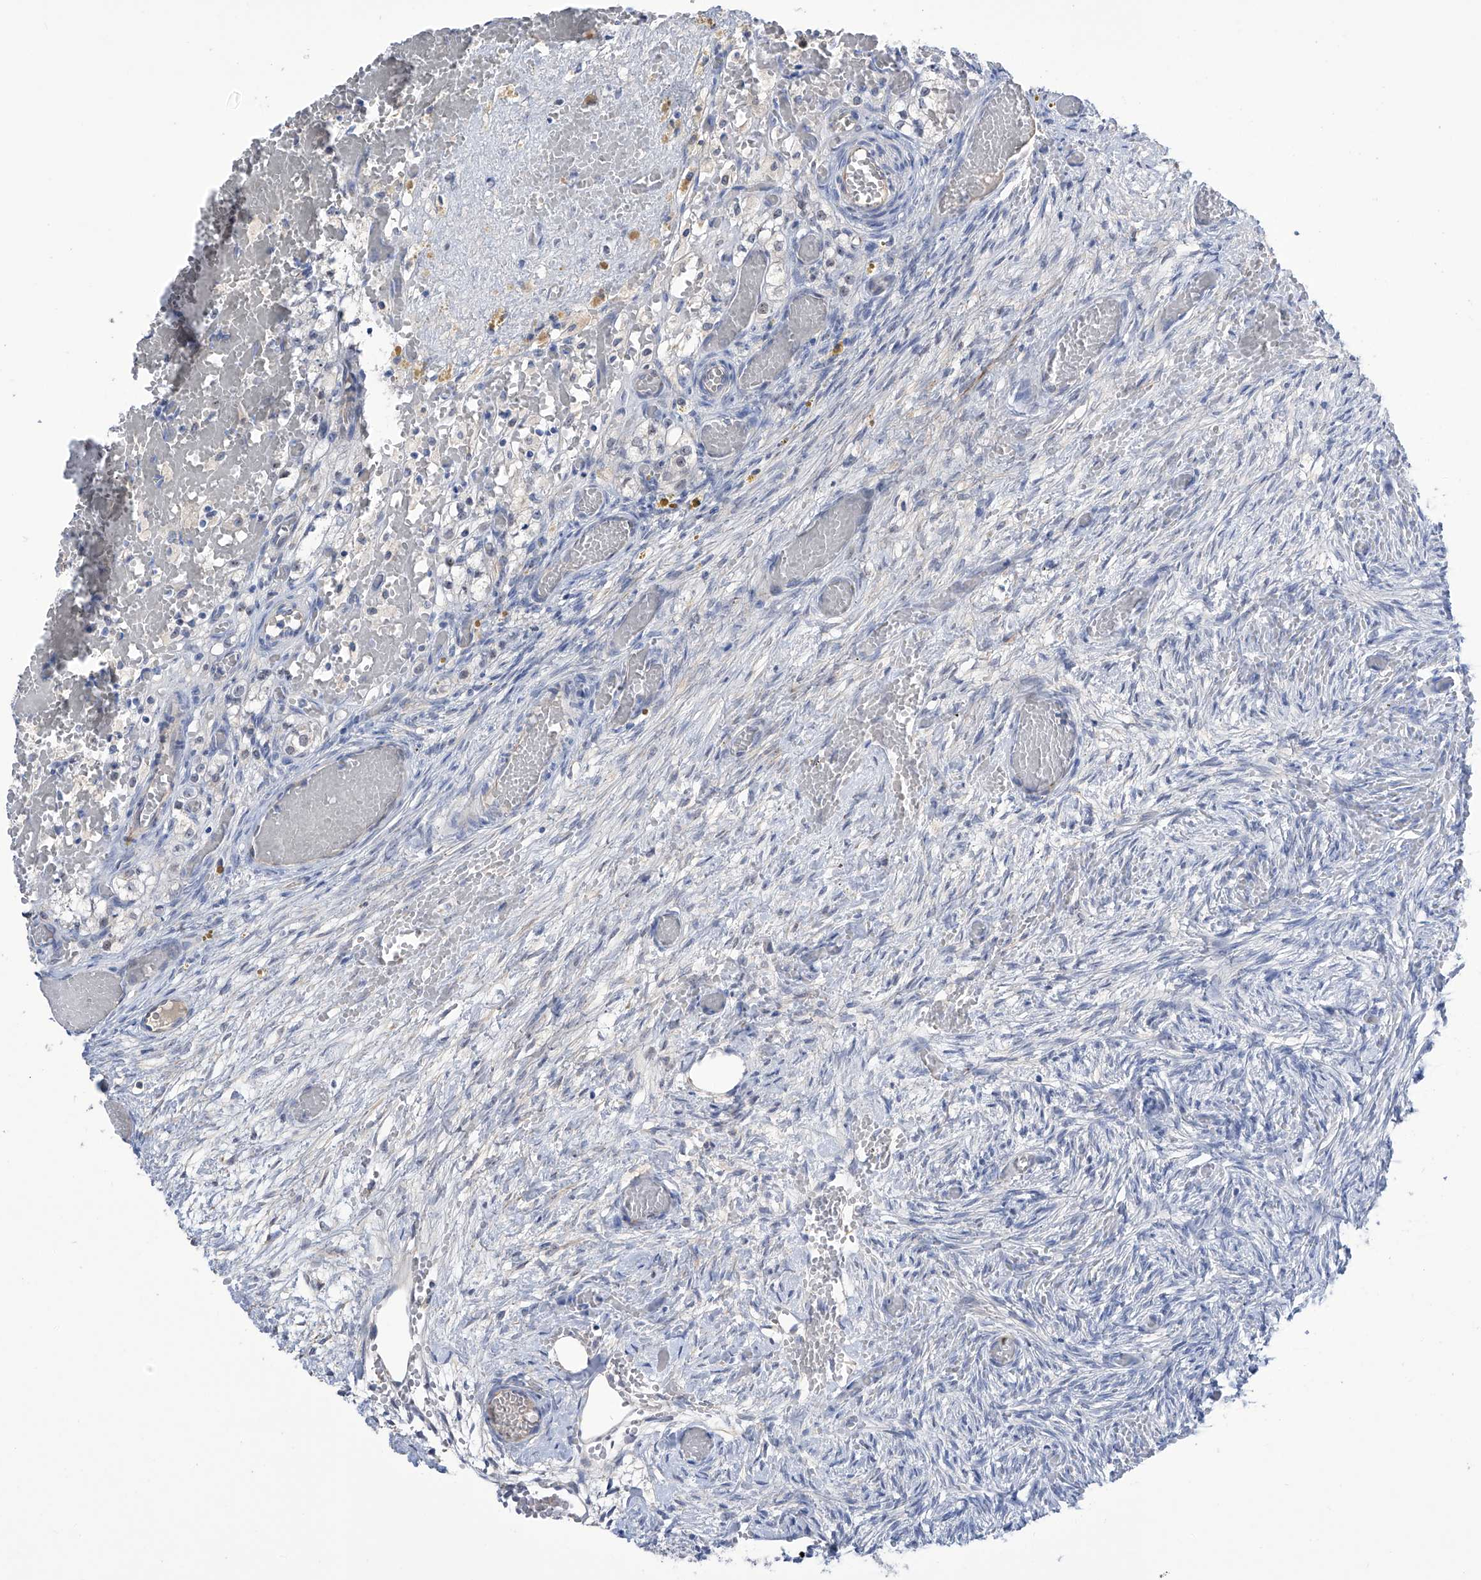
{"staining": {"intensity": "negative", "quantity": "none", "location": "none"}, "tissue": "ovary", "cell_type": "Ovarian stroma cells", "image_type": "normal", "snomed": [{"axis": "morphology", "description": "Adenocarcinoma, NOS"}, {"axis": "topography", "description": "Endometrium"}], "caption": "This is a histopathology image of immunohistochemistry (IHC) staining of normal ovary, which shows no positivity in ovarian stroma cells.", "gene": "PGM3", "patient": {"sex": "female", "age": 32}}